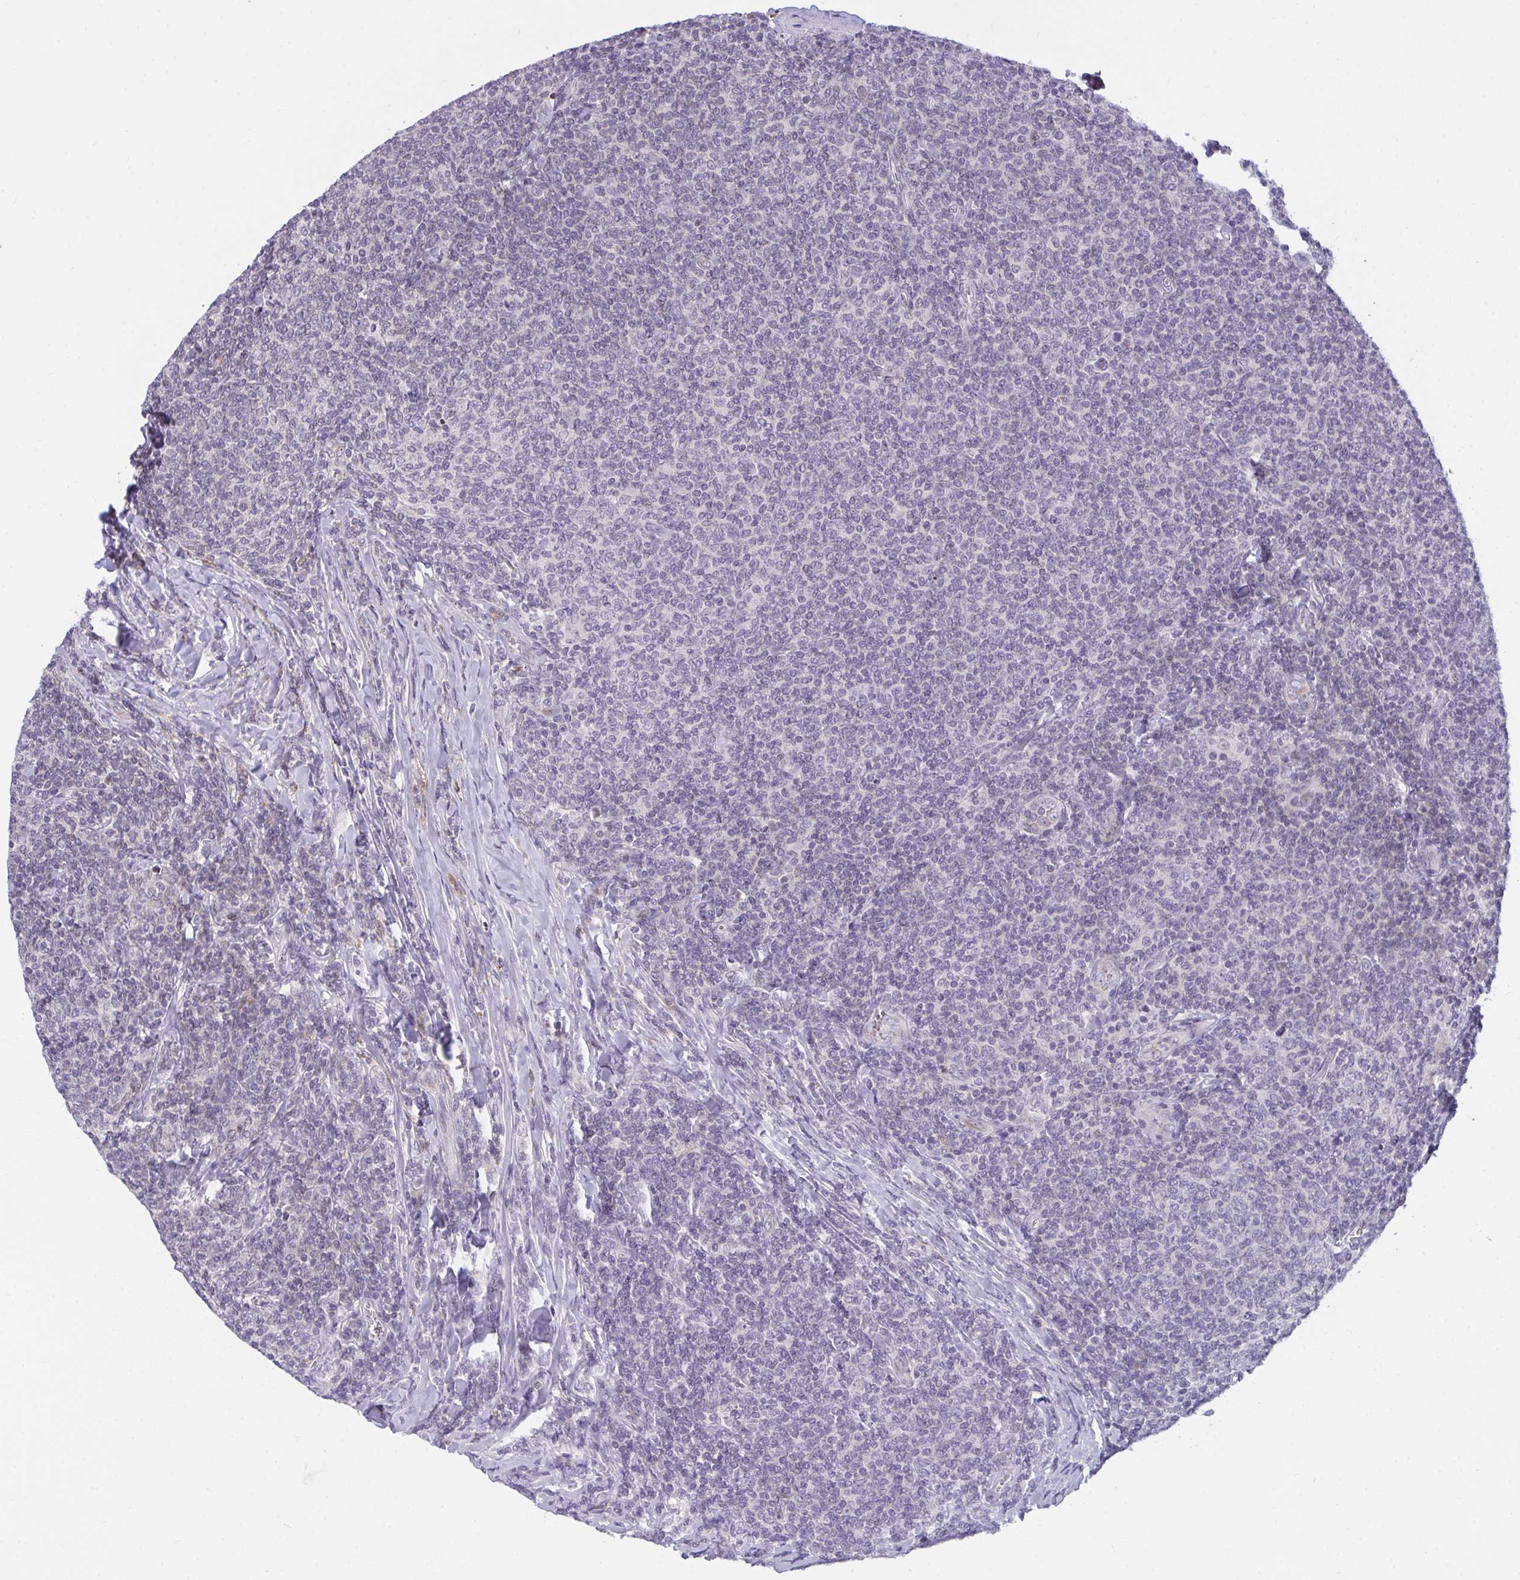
{"staining": {"intensity": "negative", "quantity": "none", "location": "none"}, "tissue": "lymphoma", "cell_type": "Tumor cells", "image_type": "cancer", "snomed": [{"axis": "morphology", "description": "Malignant lymphoma, non-Hodgkin's type, Low grade"}, {"axis": "topography", "description": "Lymph node"}], "caption": "Low-grade malignant lymphoma, non-Hodgkin's type was stained to show a protein in brown. There is no significant positivity in tumor cells.", "gene": "SEMA6B", "patient": {"sex": "male", "age": 52}}